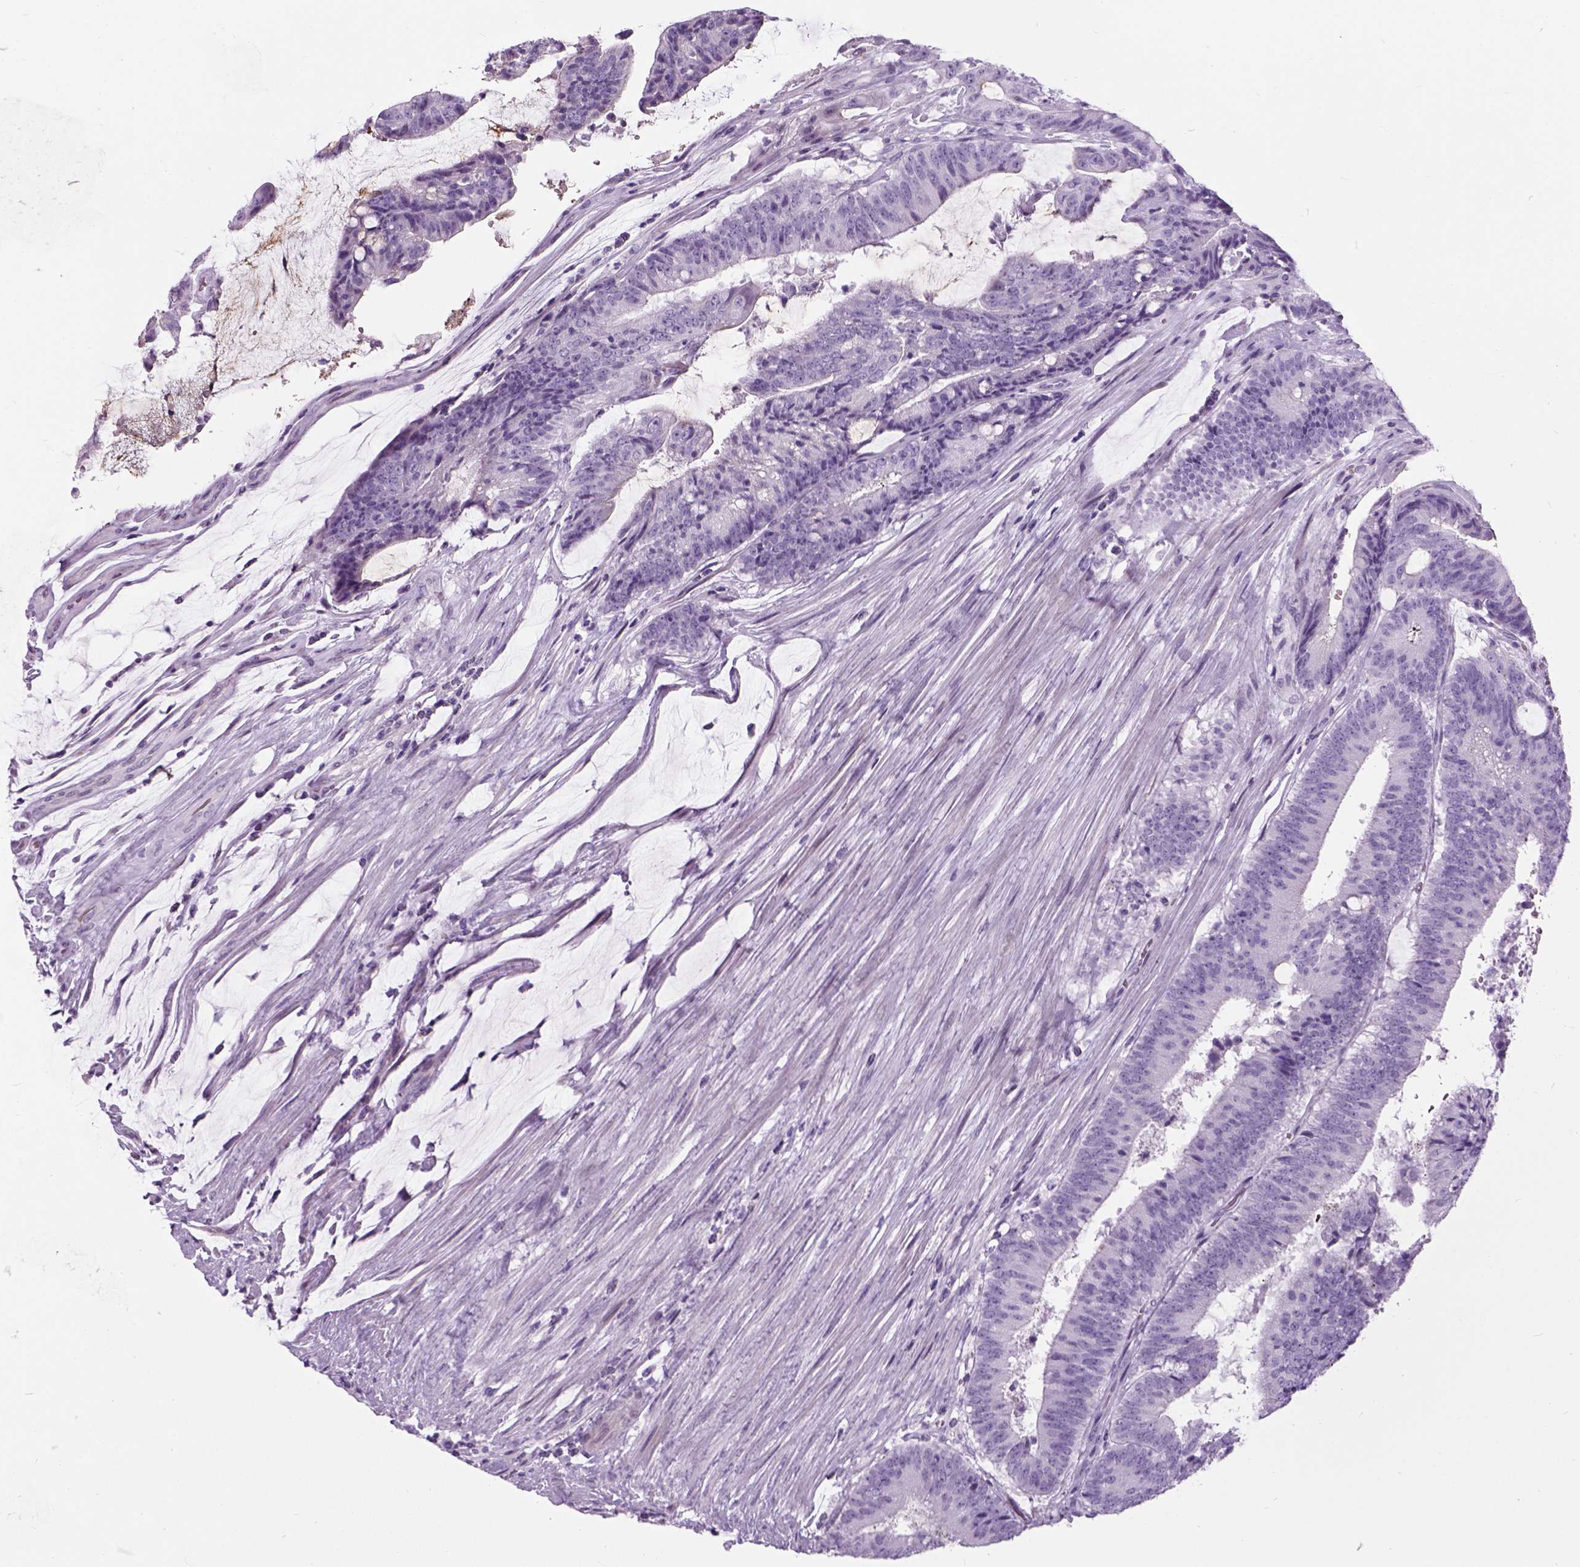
{"staining": {"intensity": "negative", "quantity": "none", "location": "none"}, "tissue": "colorectal cancer", "cell_type": "Tumor cells", "image_type": "cancer", "snomed": [{"axis": "morphology", "description": "Adenocarcinoma, NOS"}, {"axis": "topography", "description": "Colon"}], "caption": "Immunohistochemistry (IHC) histopathology image of colorectal cancer stained for a protein (brown), which reveals no expression in tumor cells.", "gene": "AXDND1", "patient": {"sex": "female", "age": 43}}